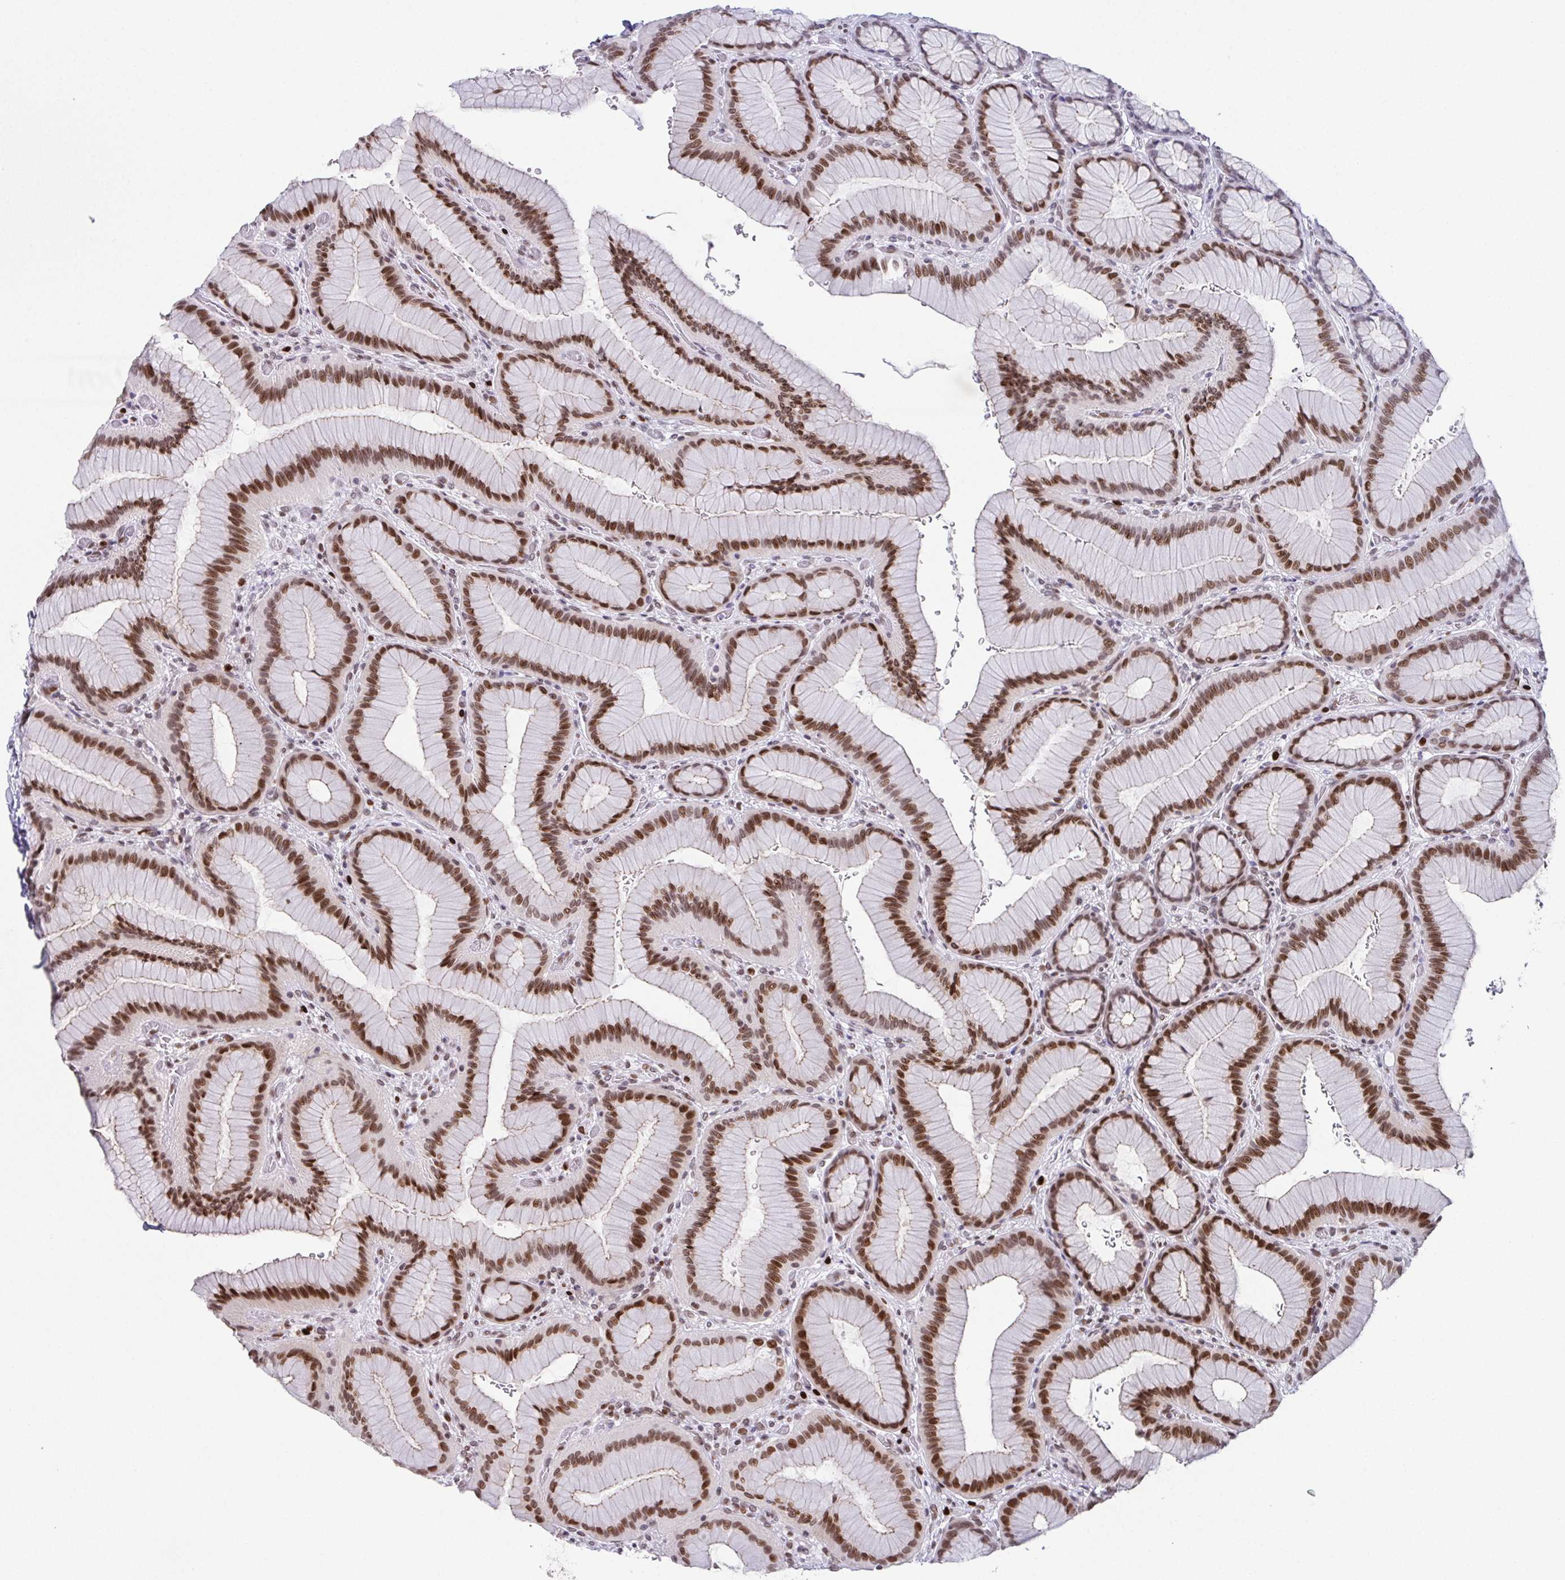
{"staining": {"intensity": "moderate", "quantity": ">75%", "location": "nuclear"}, "tissue": "stomach", "cell_type": "Glandular cells", "image_type": "normal", "snomed": [{"axis": "morphology", "description": "Normal tissue, NOS"}, {"axis": "morphology", "description": "Adenocarcinoma, NOS"}, {"axis": "morphology", "description": "Adenocarcinoma, High grade"}, {"axis": "topography", "description": "Stomach, upper"}, {"axis": "topography", "description": "Stomach"}], "caption": "Immunohistochemical staining of benign stomach reveals medium levels of moderate nuclear expression in approximately >75% of glandular cells.", "gene": "RB1", "patient": {"sex": "female", "age": 65}}